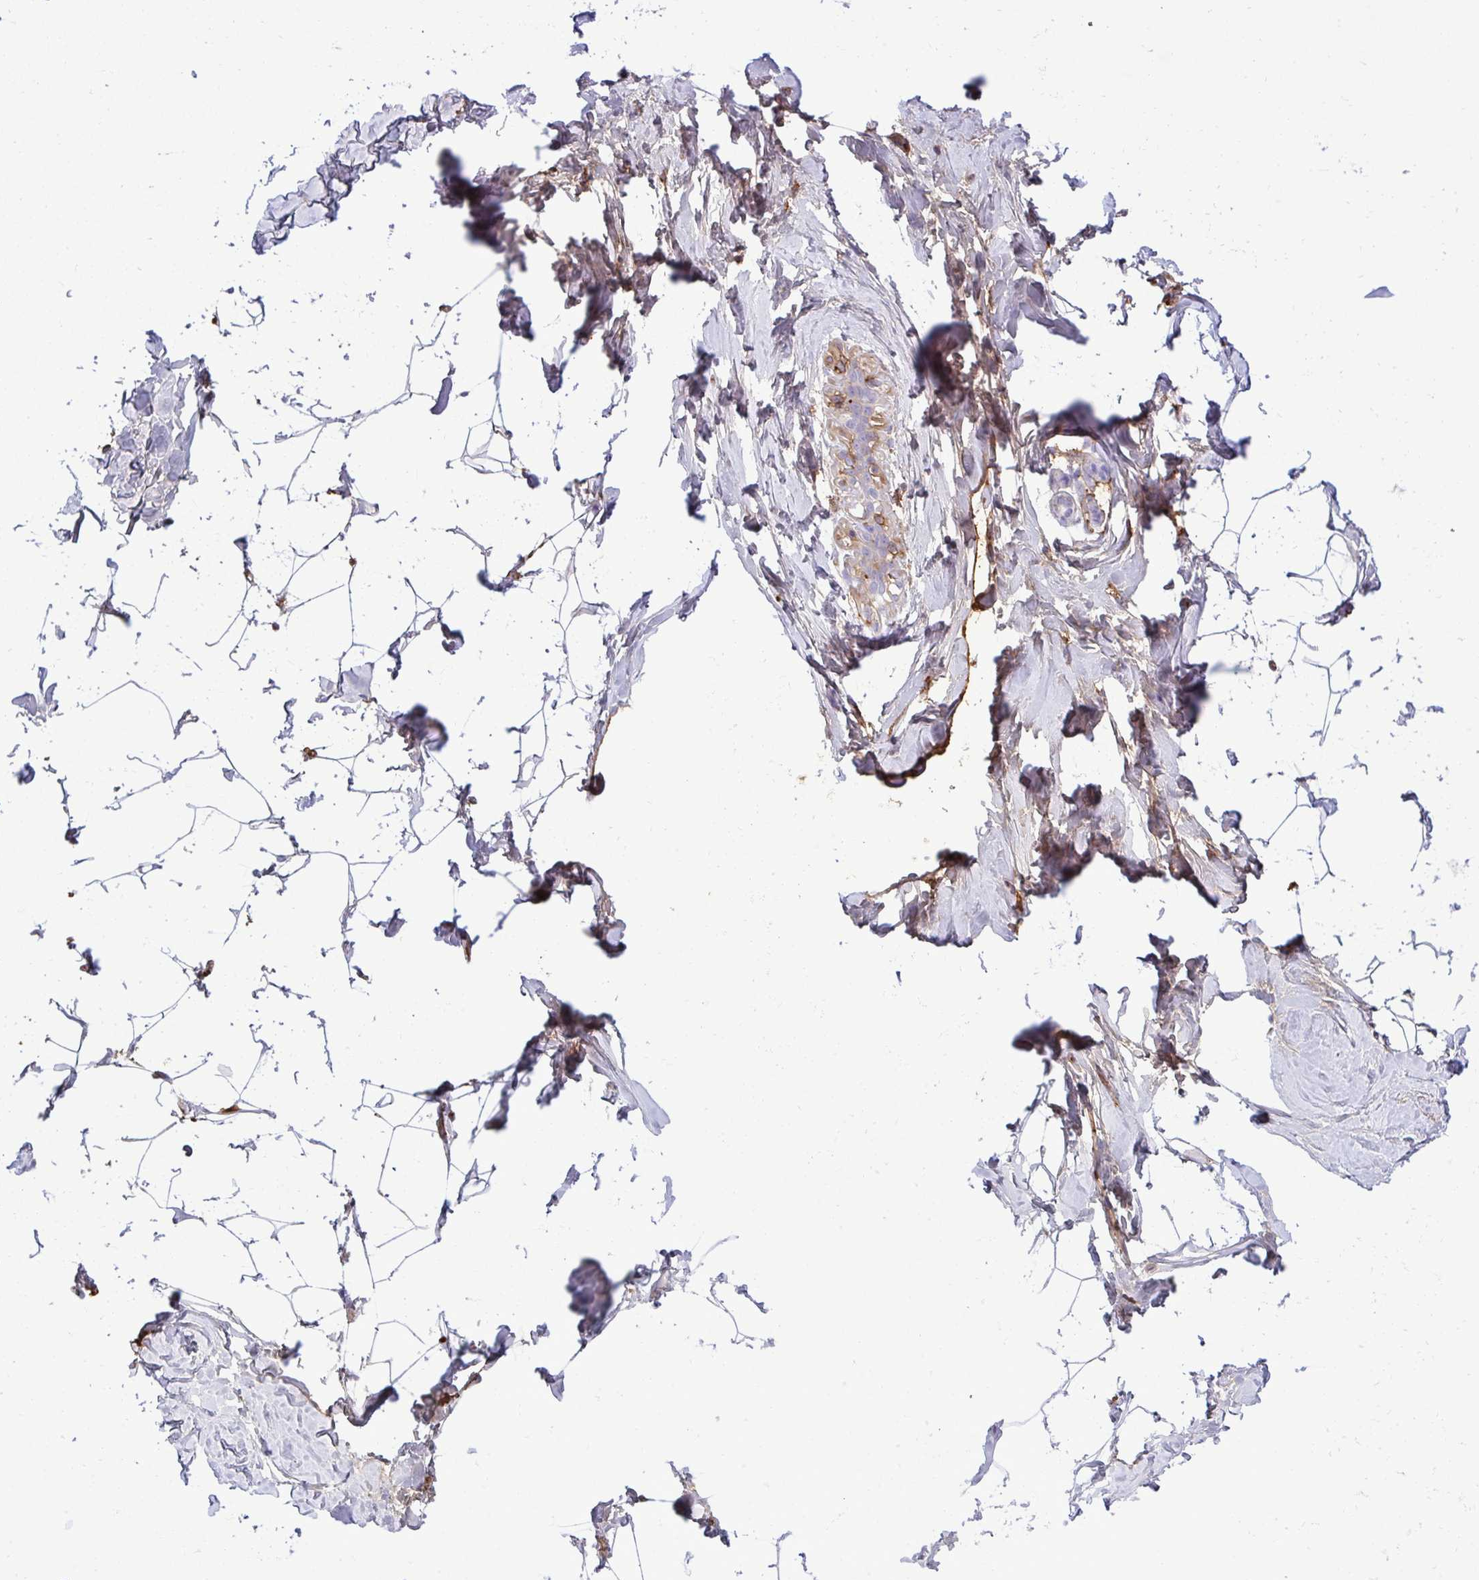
{"staining": {"intensity": "negative", "quantity": "none", "location": "none"}, "tissue": "breast", "cell_type": "Adipocytes", "image_type": "normal", "snomed": [{"axis": "morphology", "description": "Normal tissue, NOS"}, {"axis": "topography", "description": "Breast"}], "caption": "A high-resolution image shows immunohistochemistry (IHC) staining of normal breast, which reveals no significant staining in adipocytes.", "gene": "F2", "patient": {"sex": "female", "age": 32}}